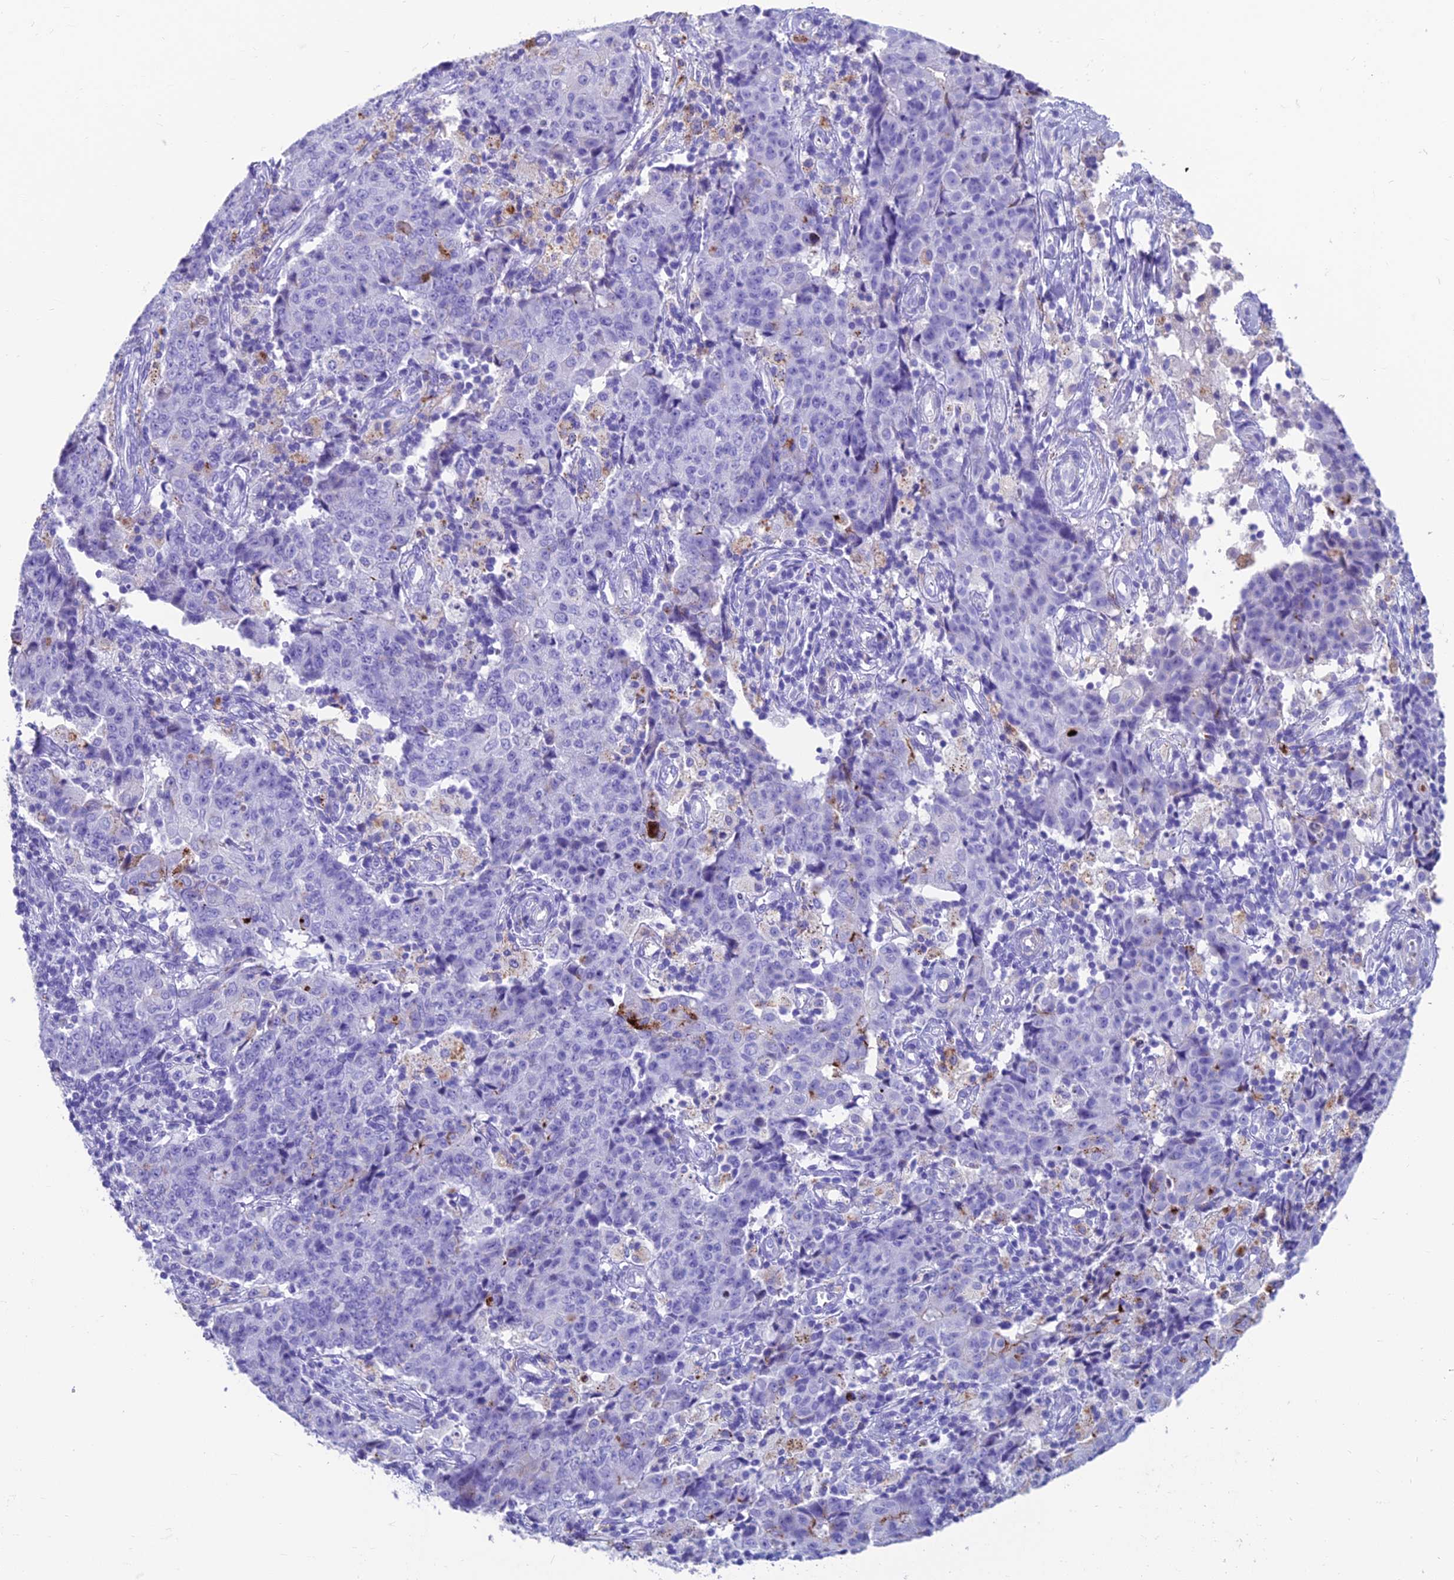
{"staining": {"intensity": "negative", "quantity": "none", "location": "none"}, "tissue": "ovarian cancer", "cell_type": "Tumor cells", "image_type": "cancer", "snomed": [{"axis": "morphology", "description": "Carcinoma, endometroid"}, {"axis": "topography", "description": "Ovary"}], "caption": "High magnification brightfield microscopy of ovarian cancer (endometroid carcinoma) stained with DAB (3,3'-diaminobenzidine) (brown) and counterstained with hematoxylin (blue): tumor cells show no significant staining. (Brightfield microscopy of DAB immunohistochemistry (IHC) at high magnification).", "gene": "GNG11", "patient": {"sex": "female", "age": 42}}